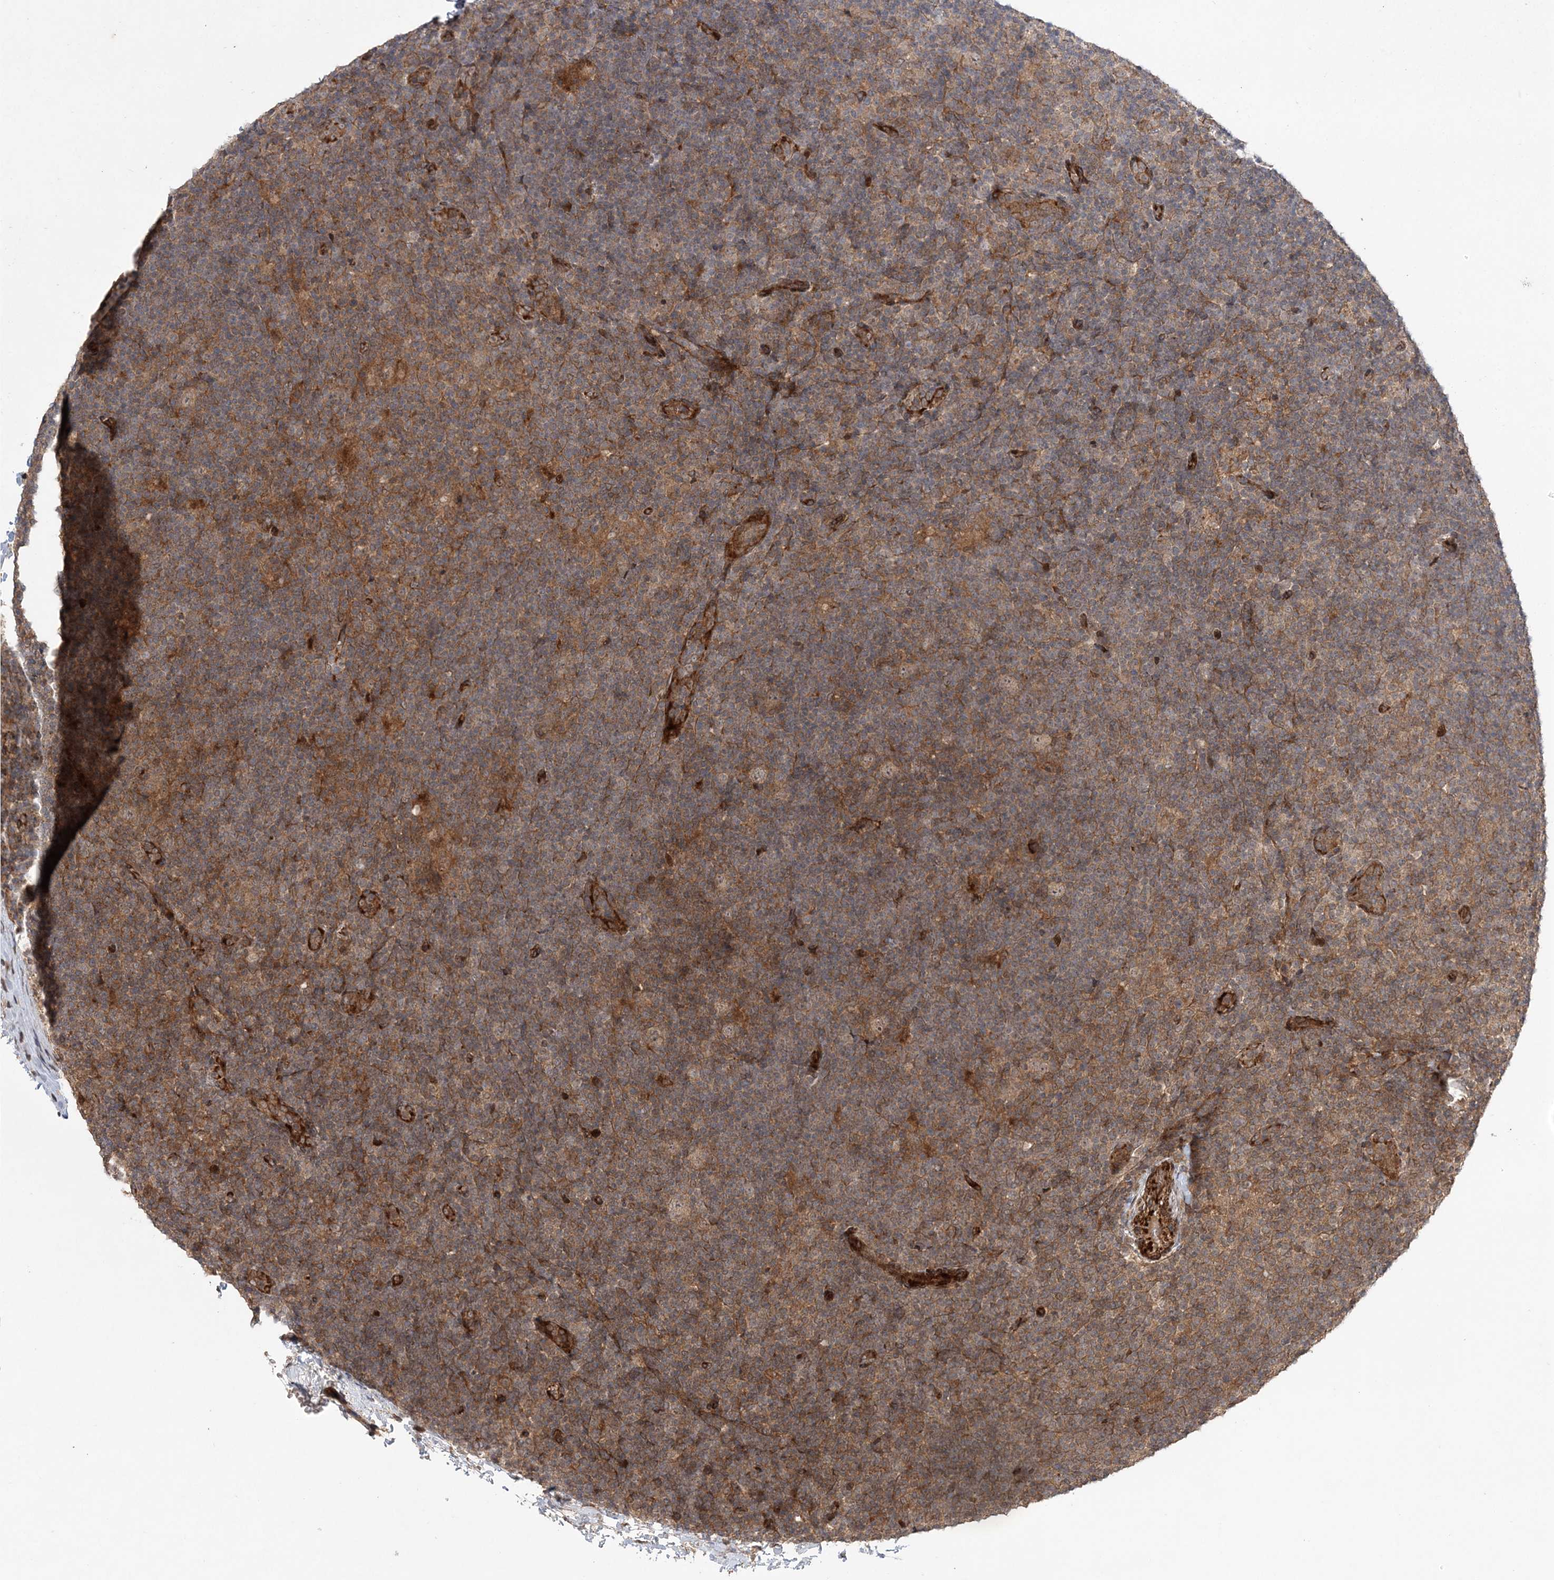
{"staining": {"intensity": "weak", "quantity": "25%-75%", "location": "nuclear"}, "tissue": "lymphoma", "cell_type": "Tumor cells", "image_type": "cancer", "snomed": [{"axis": "morphology", "description": "Hodgkin's disease, NOS"}, {"axis": "topography", "description": "Lymph node"}], "caption": "A low amount of weak nuclear staining is appreciated in approximately 25%-75% of tumor cells in Hodgkin's disease tissue.", "gene": "UBTD2", "patient": {"sex": "female", "age": 57}}